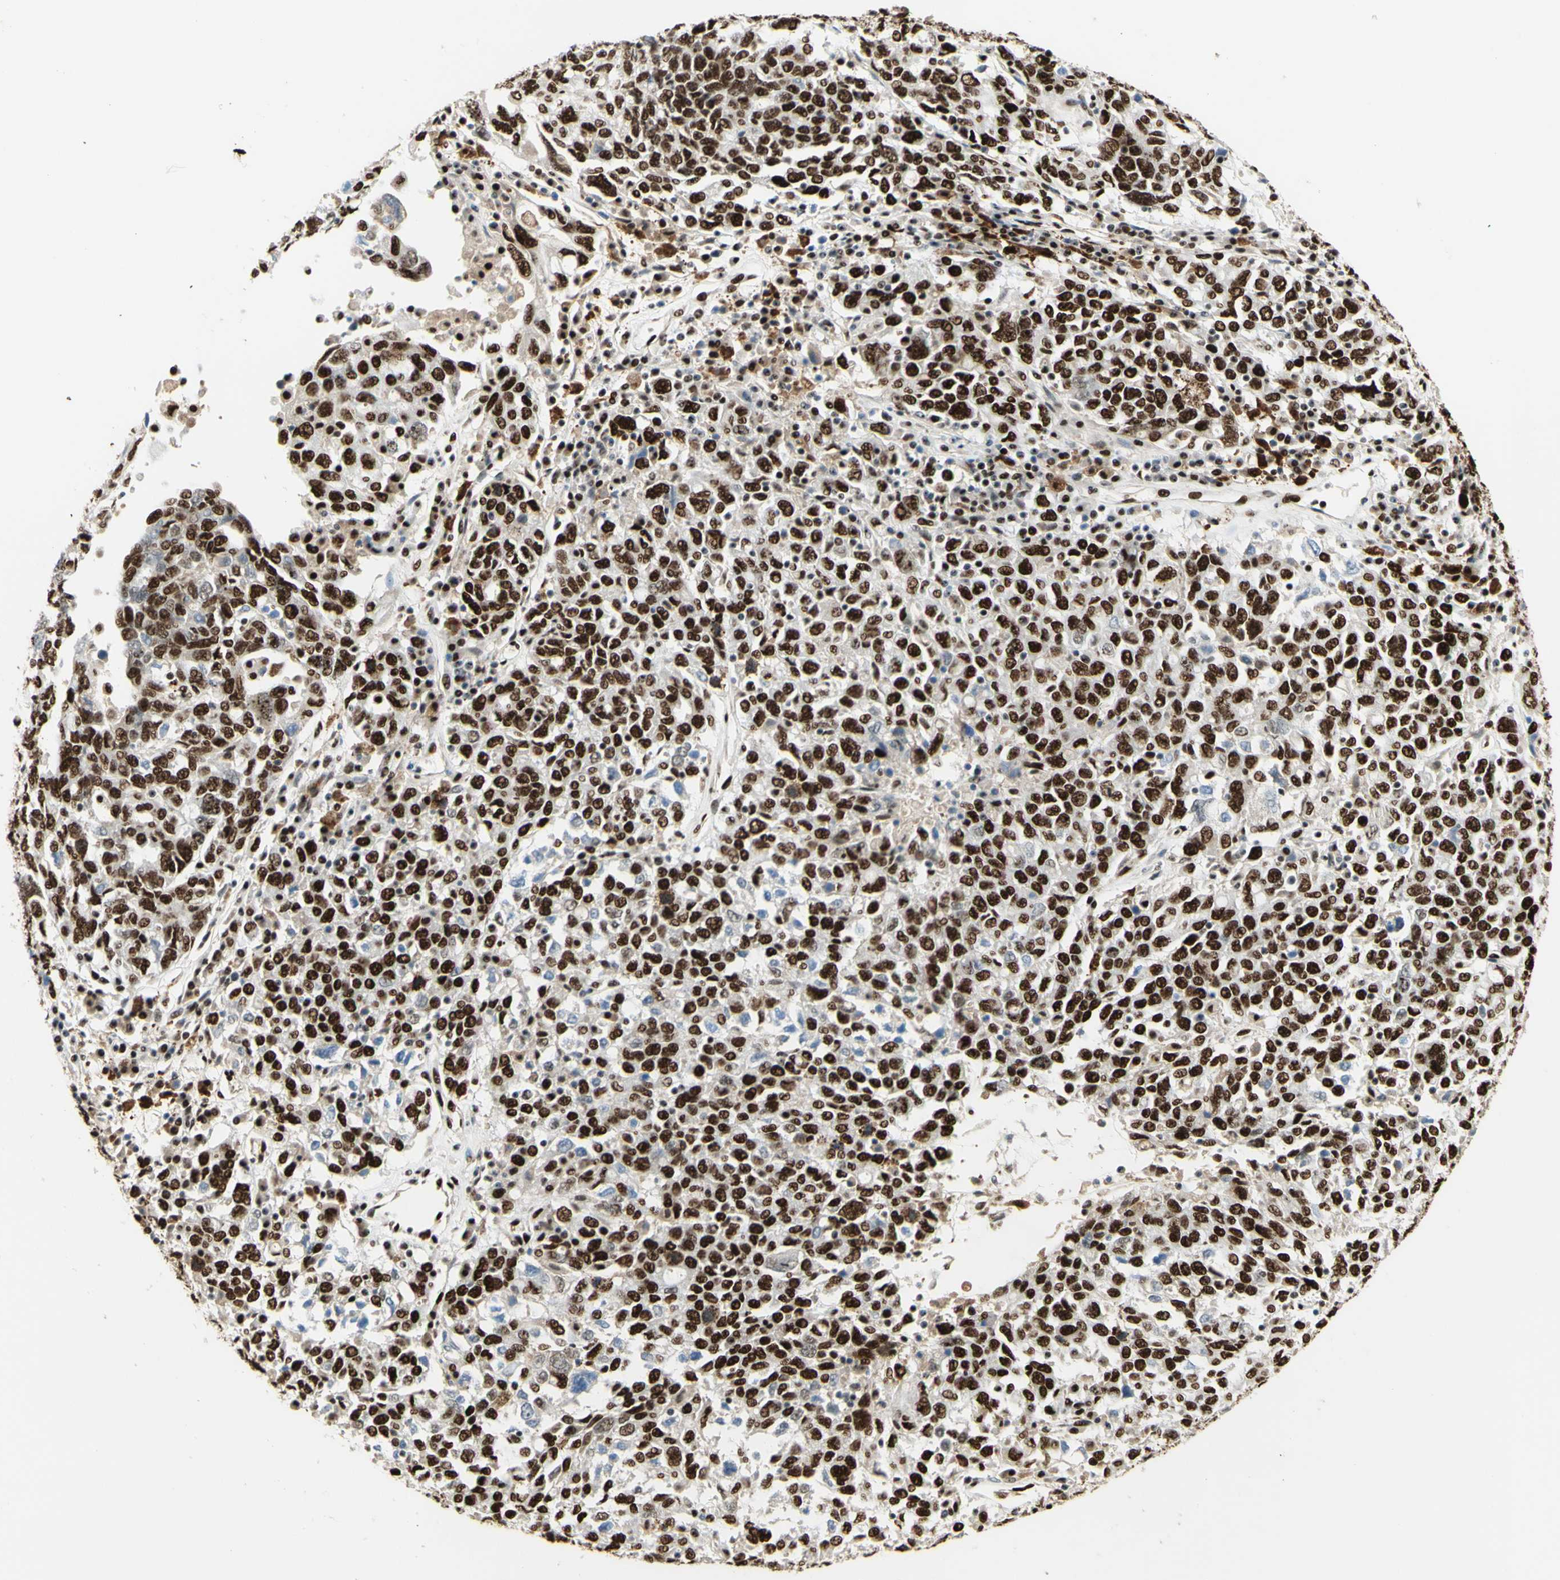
{"staining": {"intensity": "strong", "quantity": ">75%", "location": "nuclear"}, "tissue": "ovarian cancer", "cell_type": "Tumor cells", "image_type": "cancer", "snomed": [{"axis": "morphology", "description": "Carcinoma, endometroid"}, {"axis": "topography", "description": "Ovary"}], "caption": "This micrograph demonstrates ovarian endometroid carcinoma stained with immunohistochemistry to label a protein in brown. The nuclear of tumor cells show strong positivity for the protein. Nuclei are counter-stained blue.", "gene": "DHX9", "patient": {"sex": "female", "age": 62}}